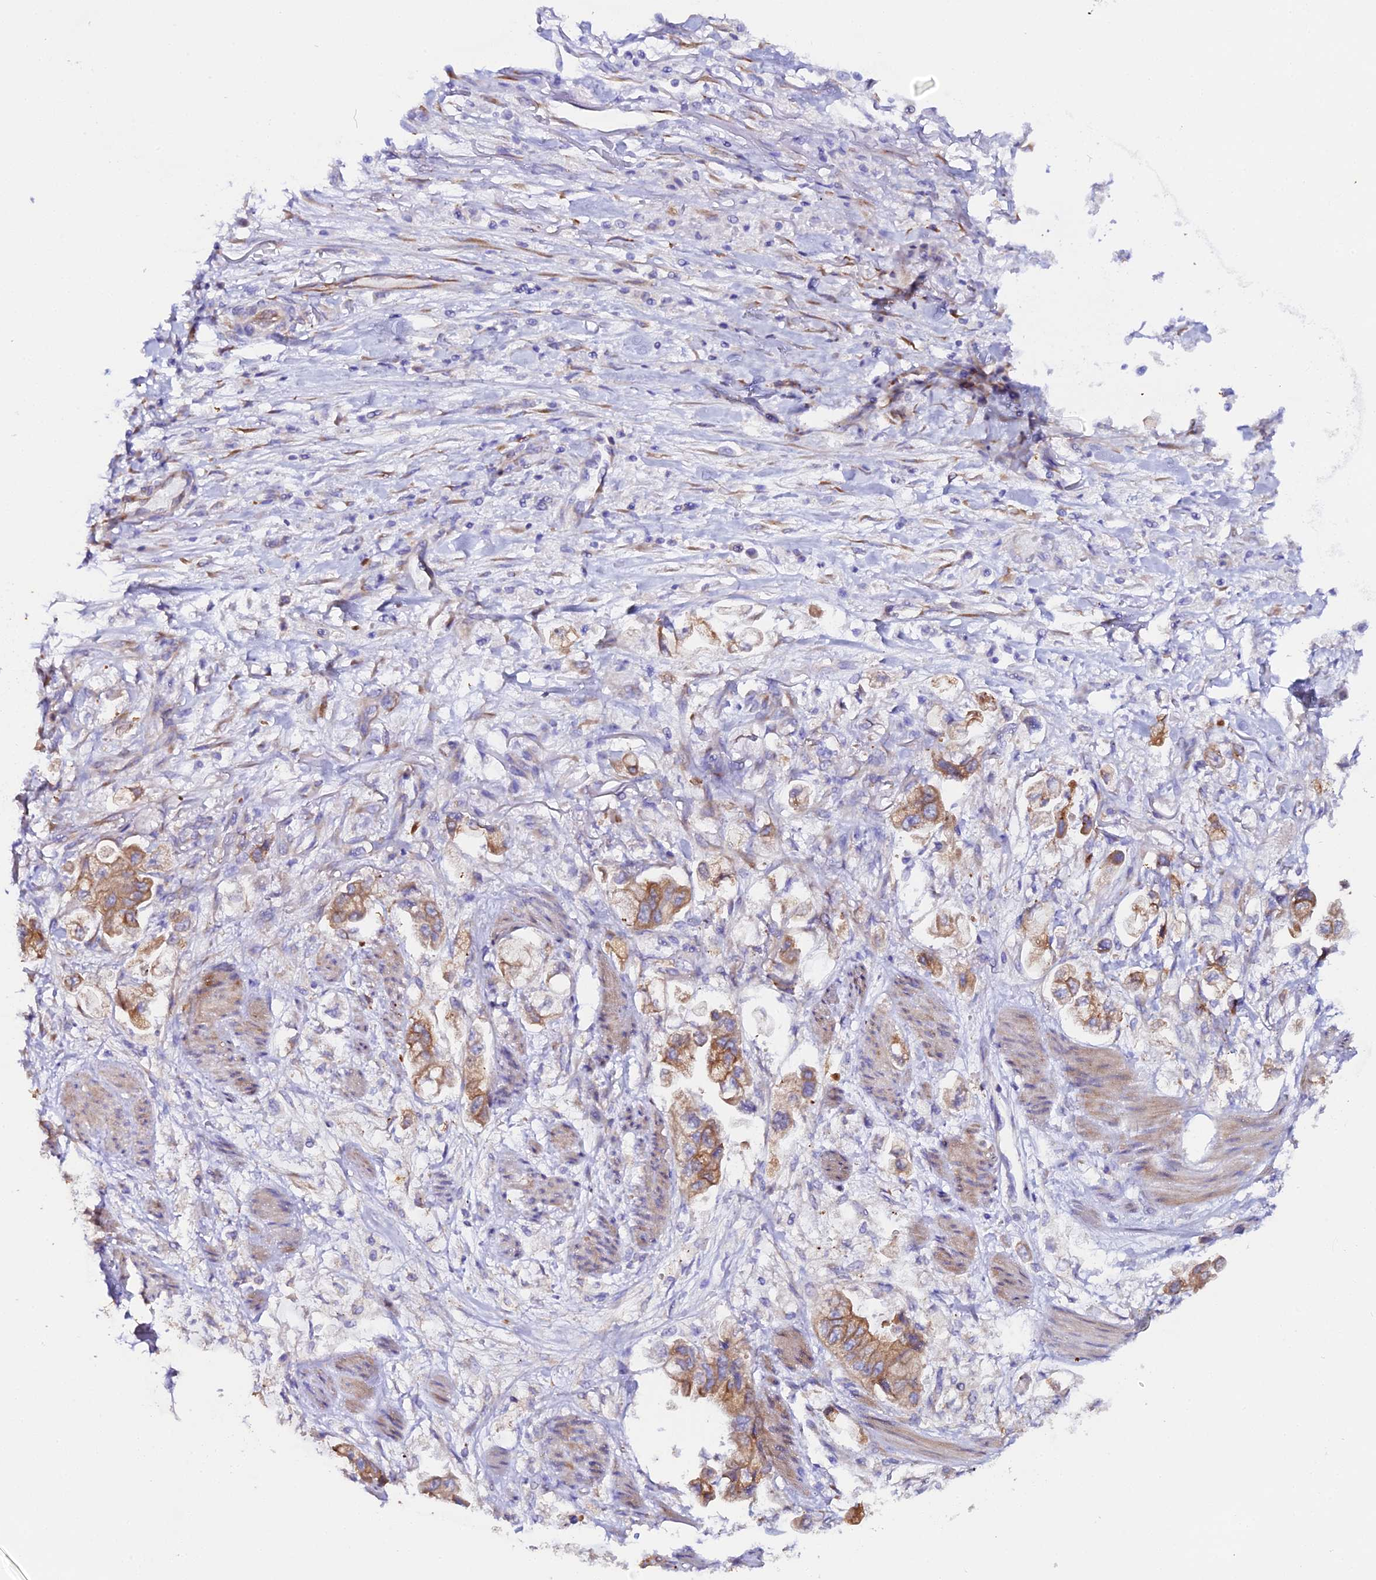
{"staining": {"intensity": "moderate", "quantity": ">75%", "location": "cytoplasmic/membranous"}, "tissue": "stomach cancer", "cell_type": "Tumor cells", "image_type": "cancer", "snomed": [{"axis": "morphology", "description": "Adenocarcinoma, NOS"}, {"axis": "topography", "description": "Stomach"}], "caption": "Immunohistochemistry (IHC) image of neoplastic tissue: stomach cancer (adenocarcinoma) stained using IHC demonstrates medium levels of moderate protein expression localized specifically in the cytoplasmic/membranous of tumor cells, appearing as a cytoplasmic/membranous brown color.", "gene": "CFAP45", "patient": {"sex": "male", "age": 62}}